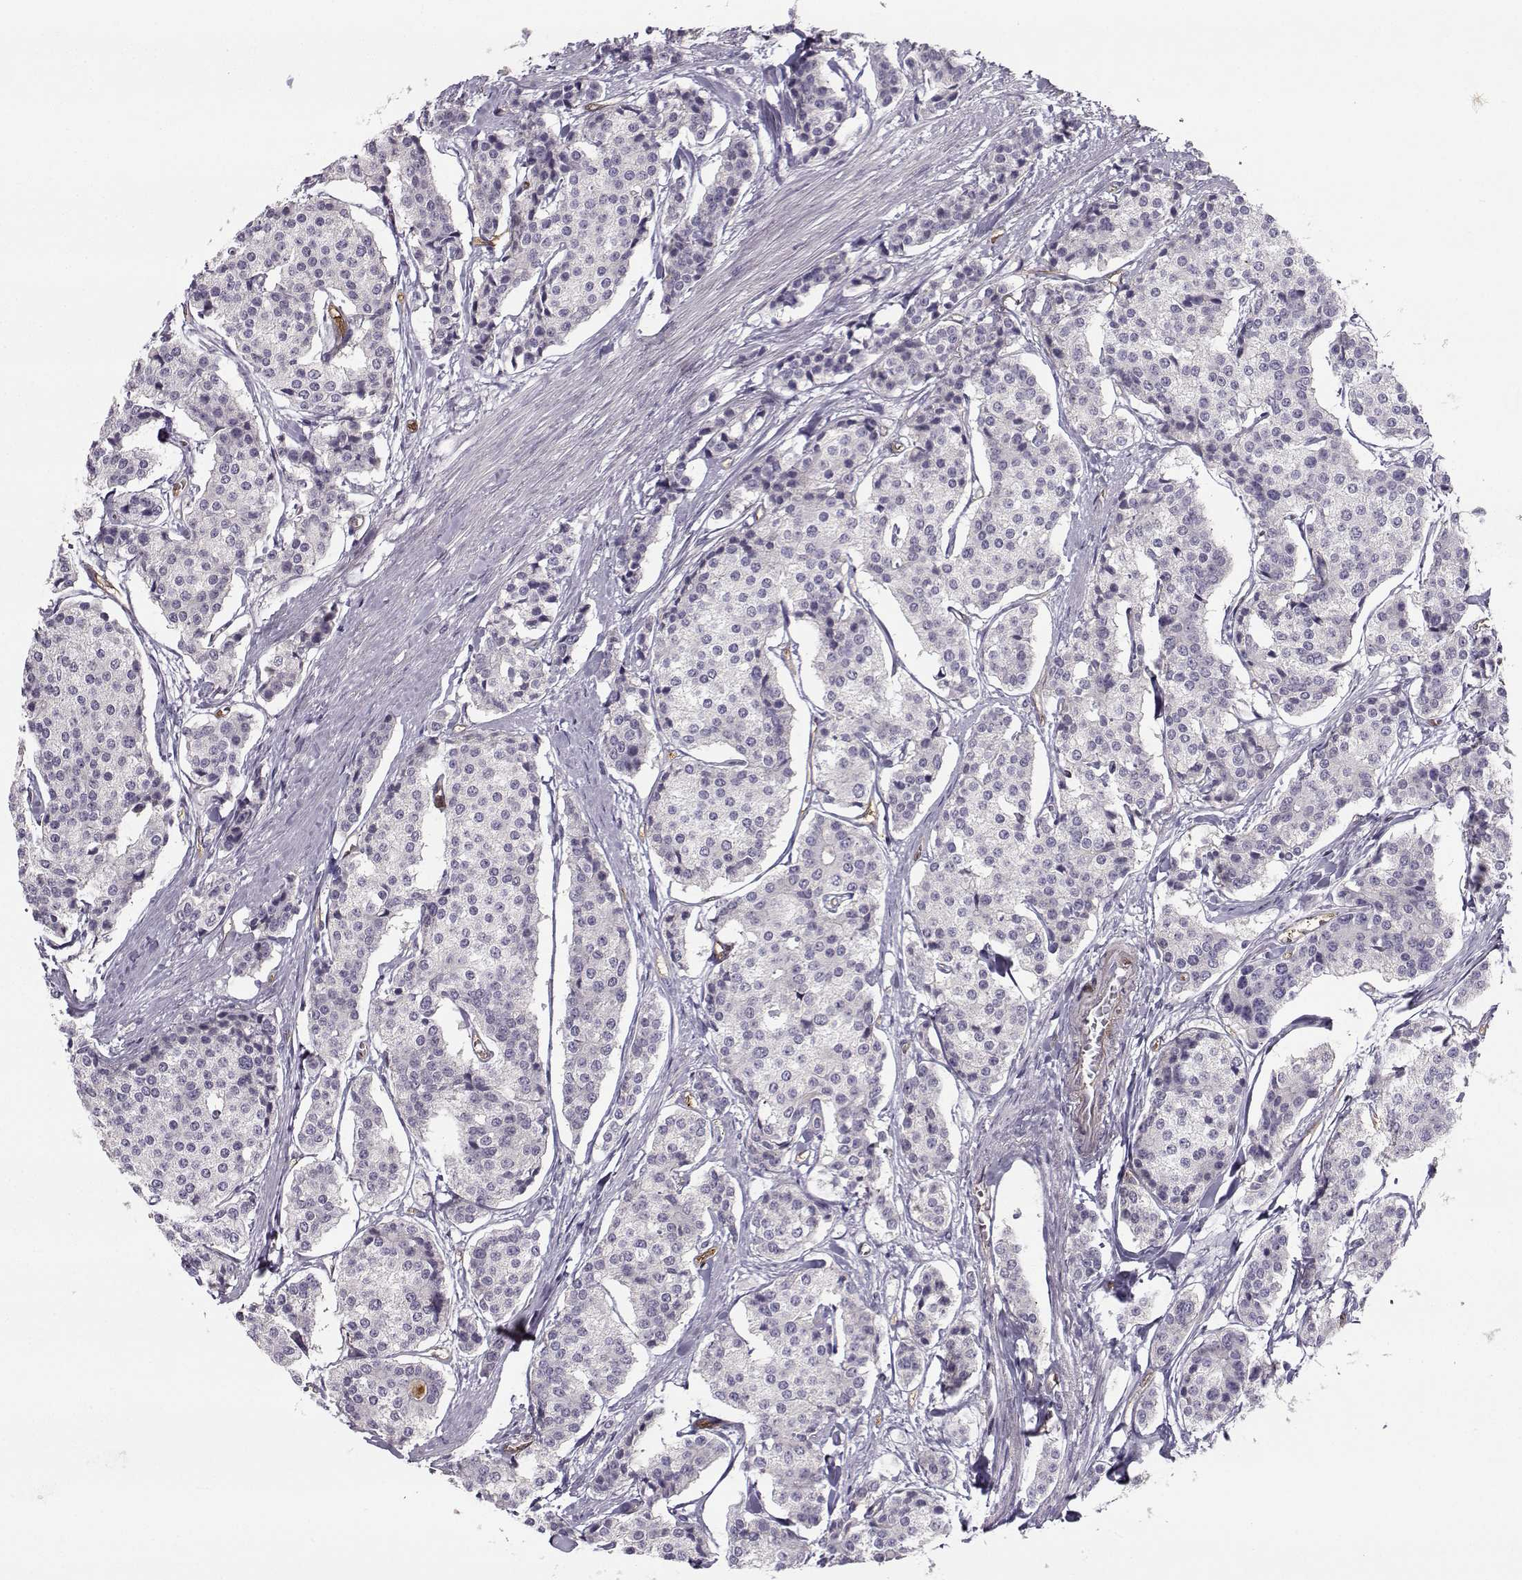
{"staining": {"intensity": "negative", "quantity": "none", "location": "none"}, "tissue": "carcinoid", "cell_type": "Tumor cells", "image_type": "cancer", "snomed": [{"axis": "morphology", "description": "Carcinoid, malignant, NOS"}, {"axis": "topography", "description": "Small intestine"}], "caption": "Human malignant carcinoid stained for a protein using immunohistochemistry (IHC) shows no expression in tumor cells.", "gene": "NQO1", "patient": {"sex": "female", "age": 65}}